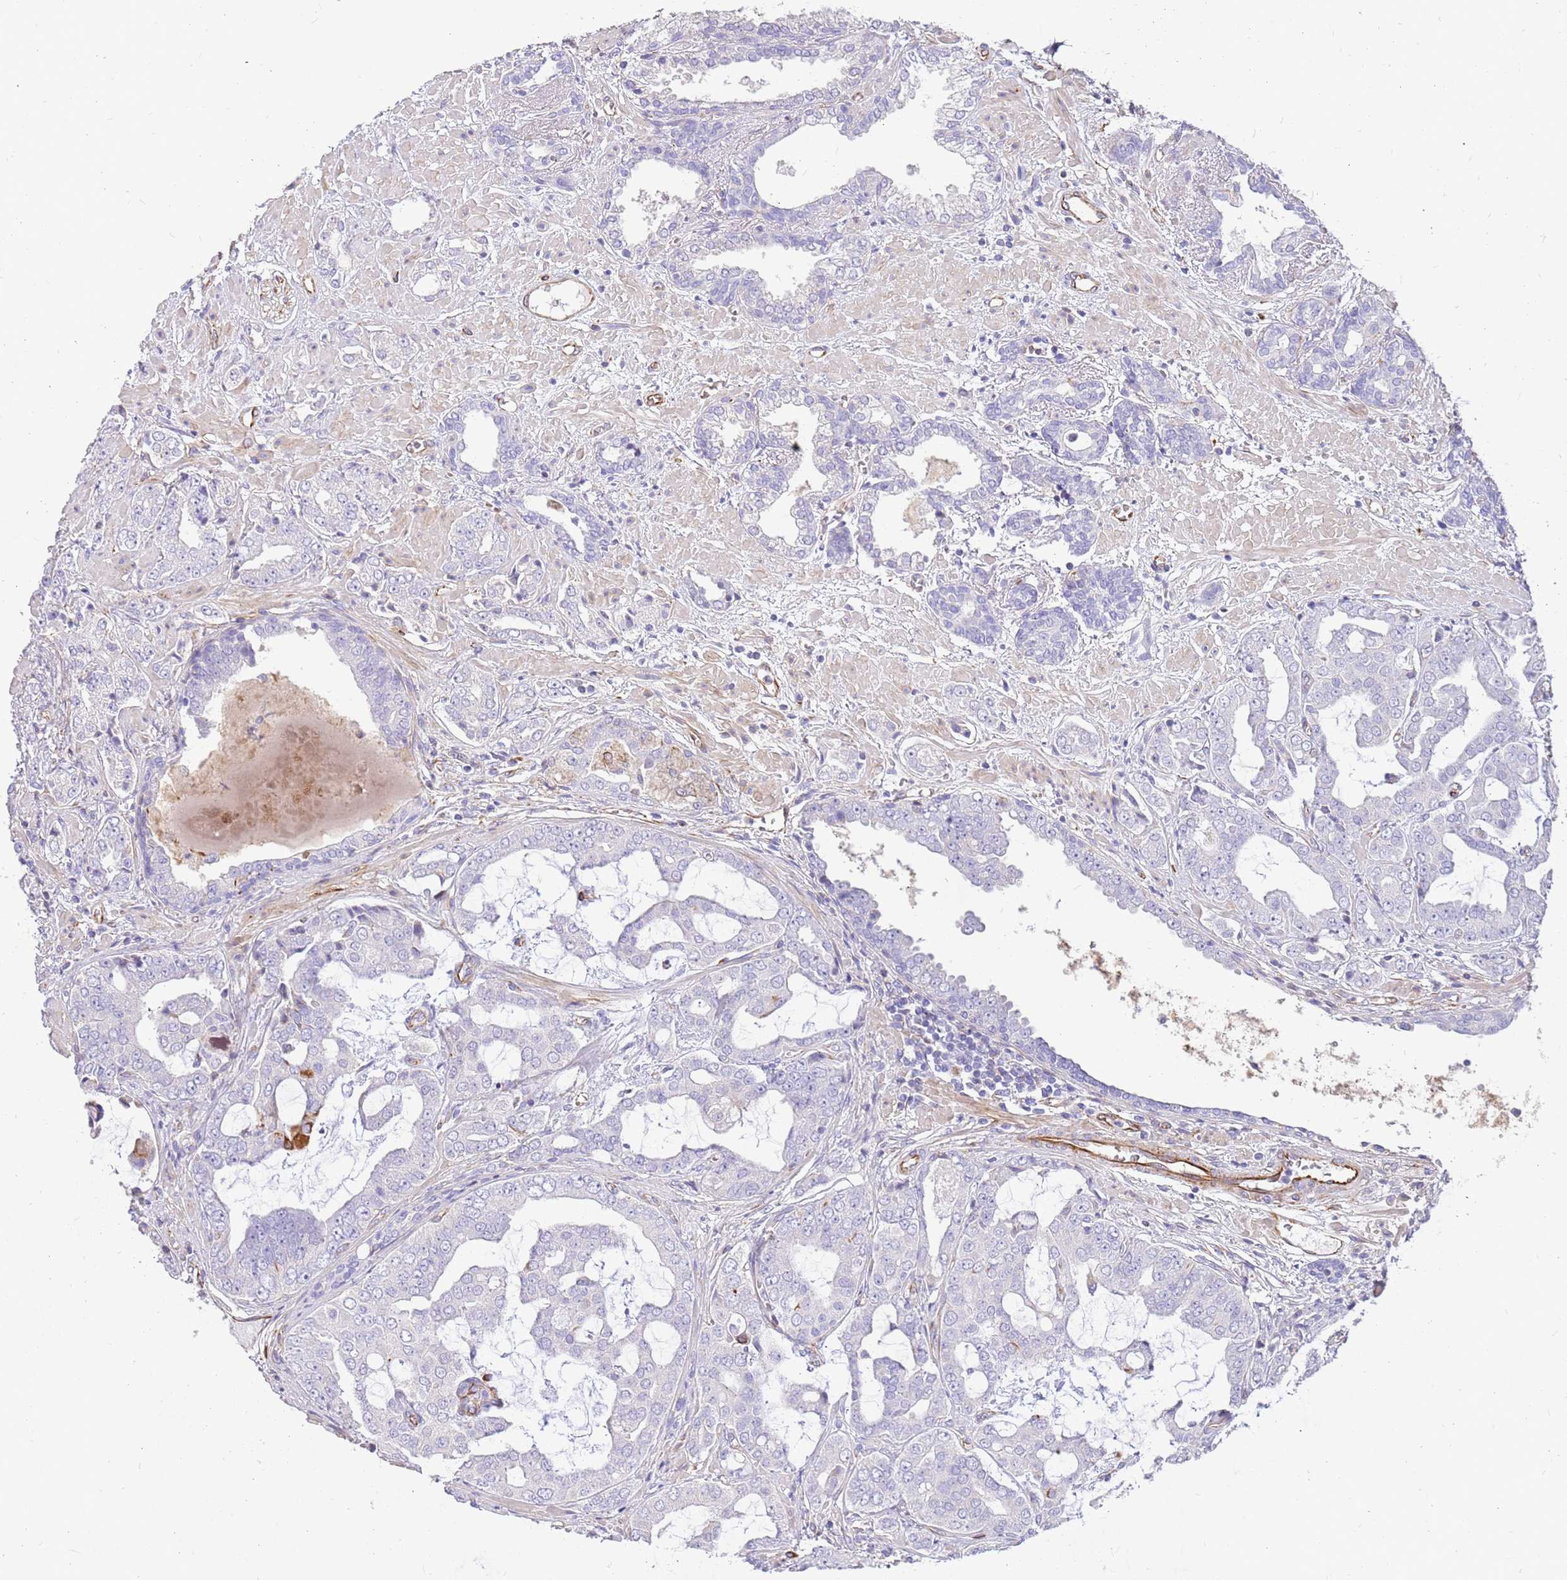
{"staining": {"intensity": "negative", "quantity": "none", "location": "none"}, "tissue": "prostate cancer", "cell_type": "Tumor cells", "image_type": "cancer", "snomed": [{"axis": "morphology", "description": "Adenocarcinoma, High grade"}, {"axis": "topography", "description": "Prostate"}], "caption": "An image of human high-grade adenocarcinoma (prostate) is negative for staining in tumor cells.", "gene": "ZDHHC1", "patient": {"sex": "male", "age": 71}}